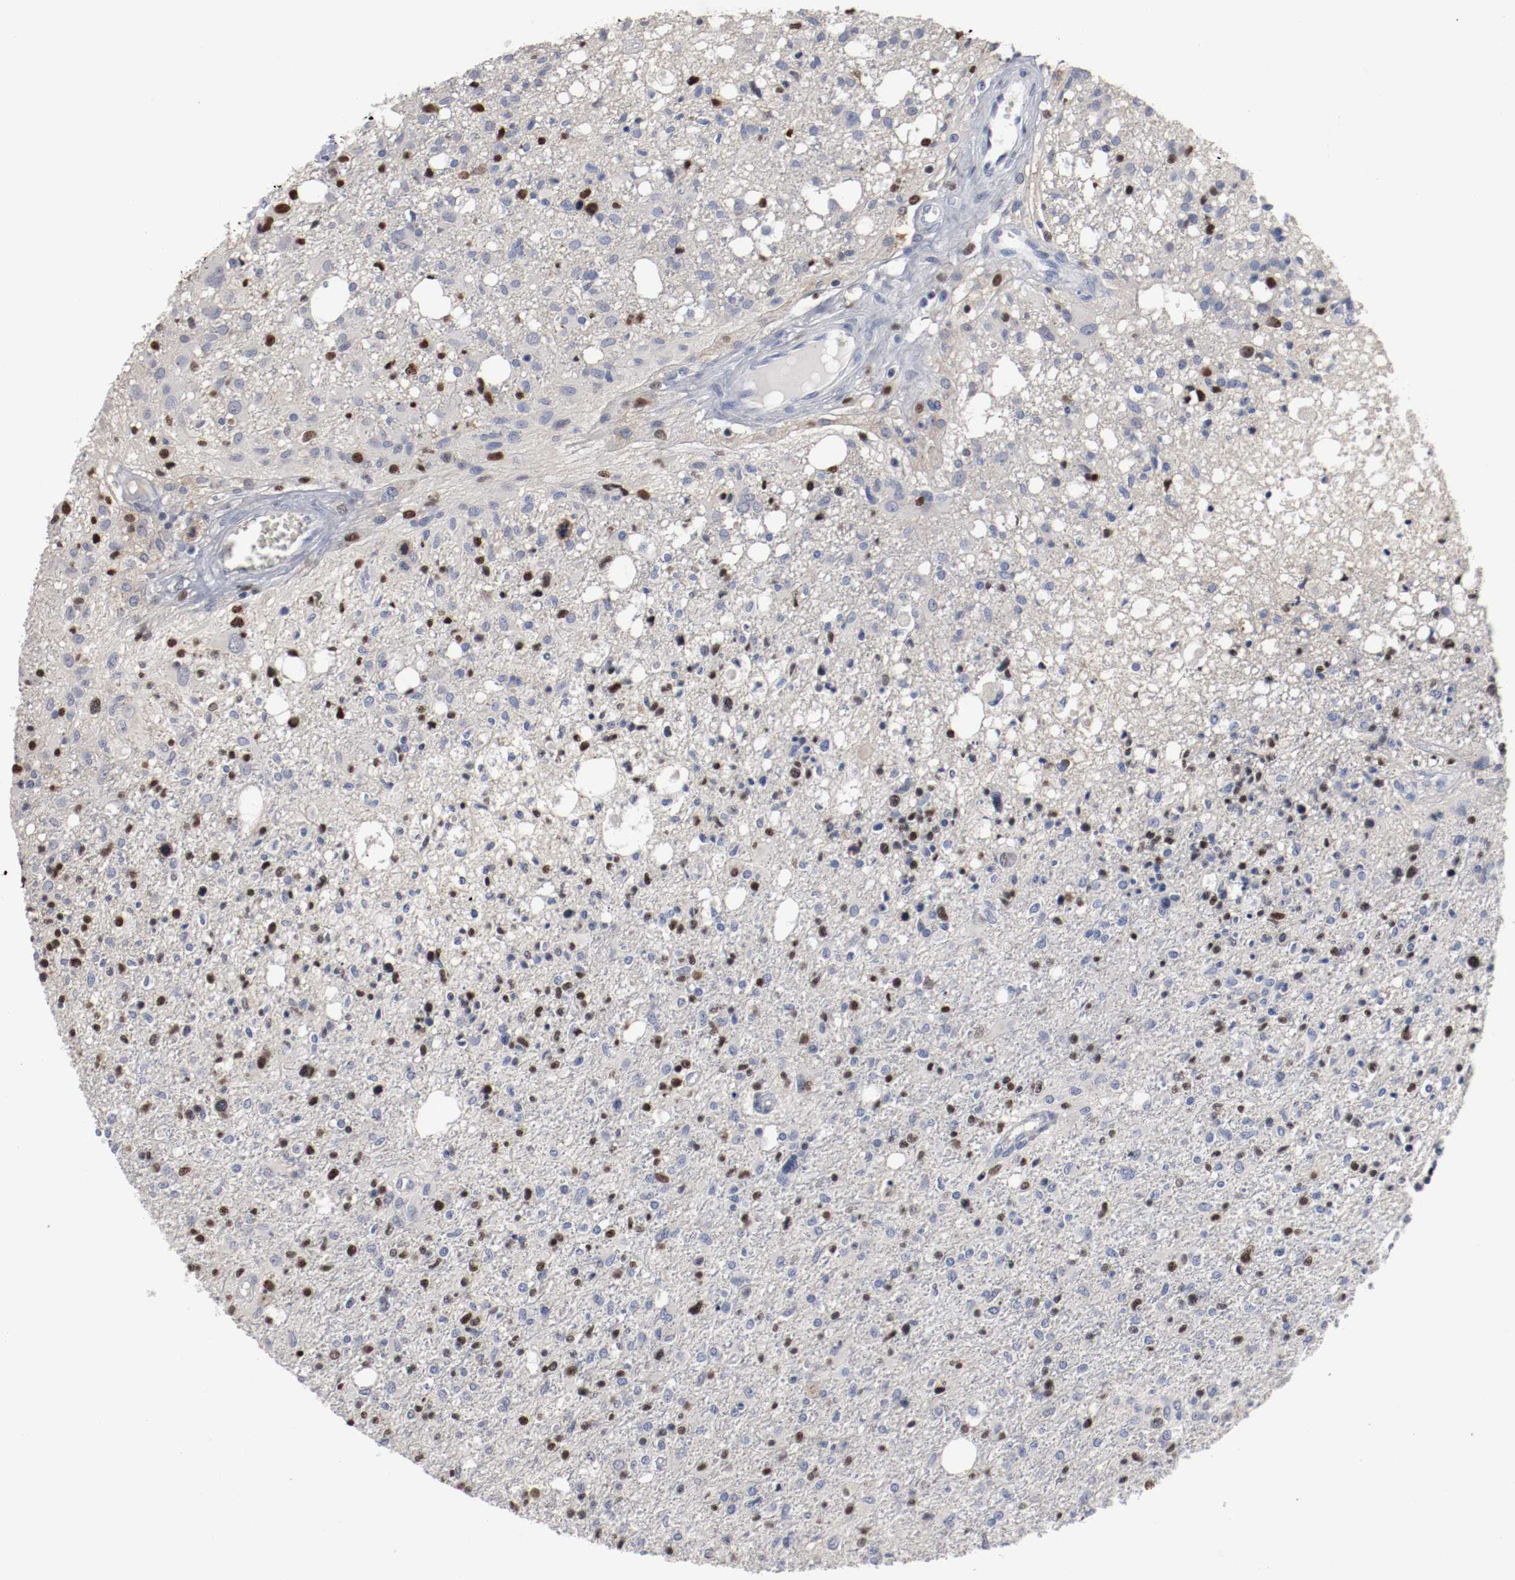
{"staining": {"intensity": "strong", "quantity": "<25%", "location": "nuclear"}, "tissue": "glioma", "cell_type": "Tumor cells", "image_type": "cancer", "snomed": [{"axis": "morphology", "description": "Glioma, malignant, High grade"}, {"axis": "topography", "description": "Cerebral cortex"}], "caption": "Protein staining displays strong nuclear expression in about <25% of tumor cells in malignant glioma (high-grade).", "gene": "MCM6", "patient": {"sex": "male", "age": 76}}